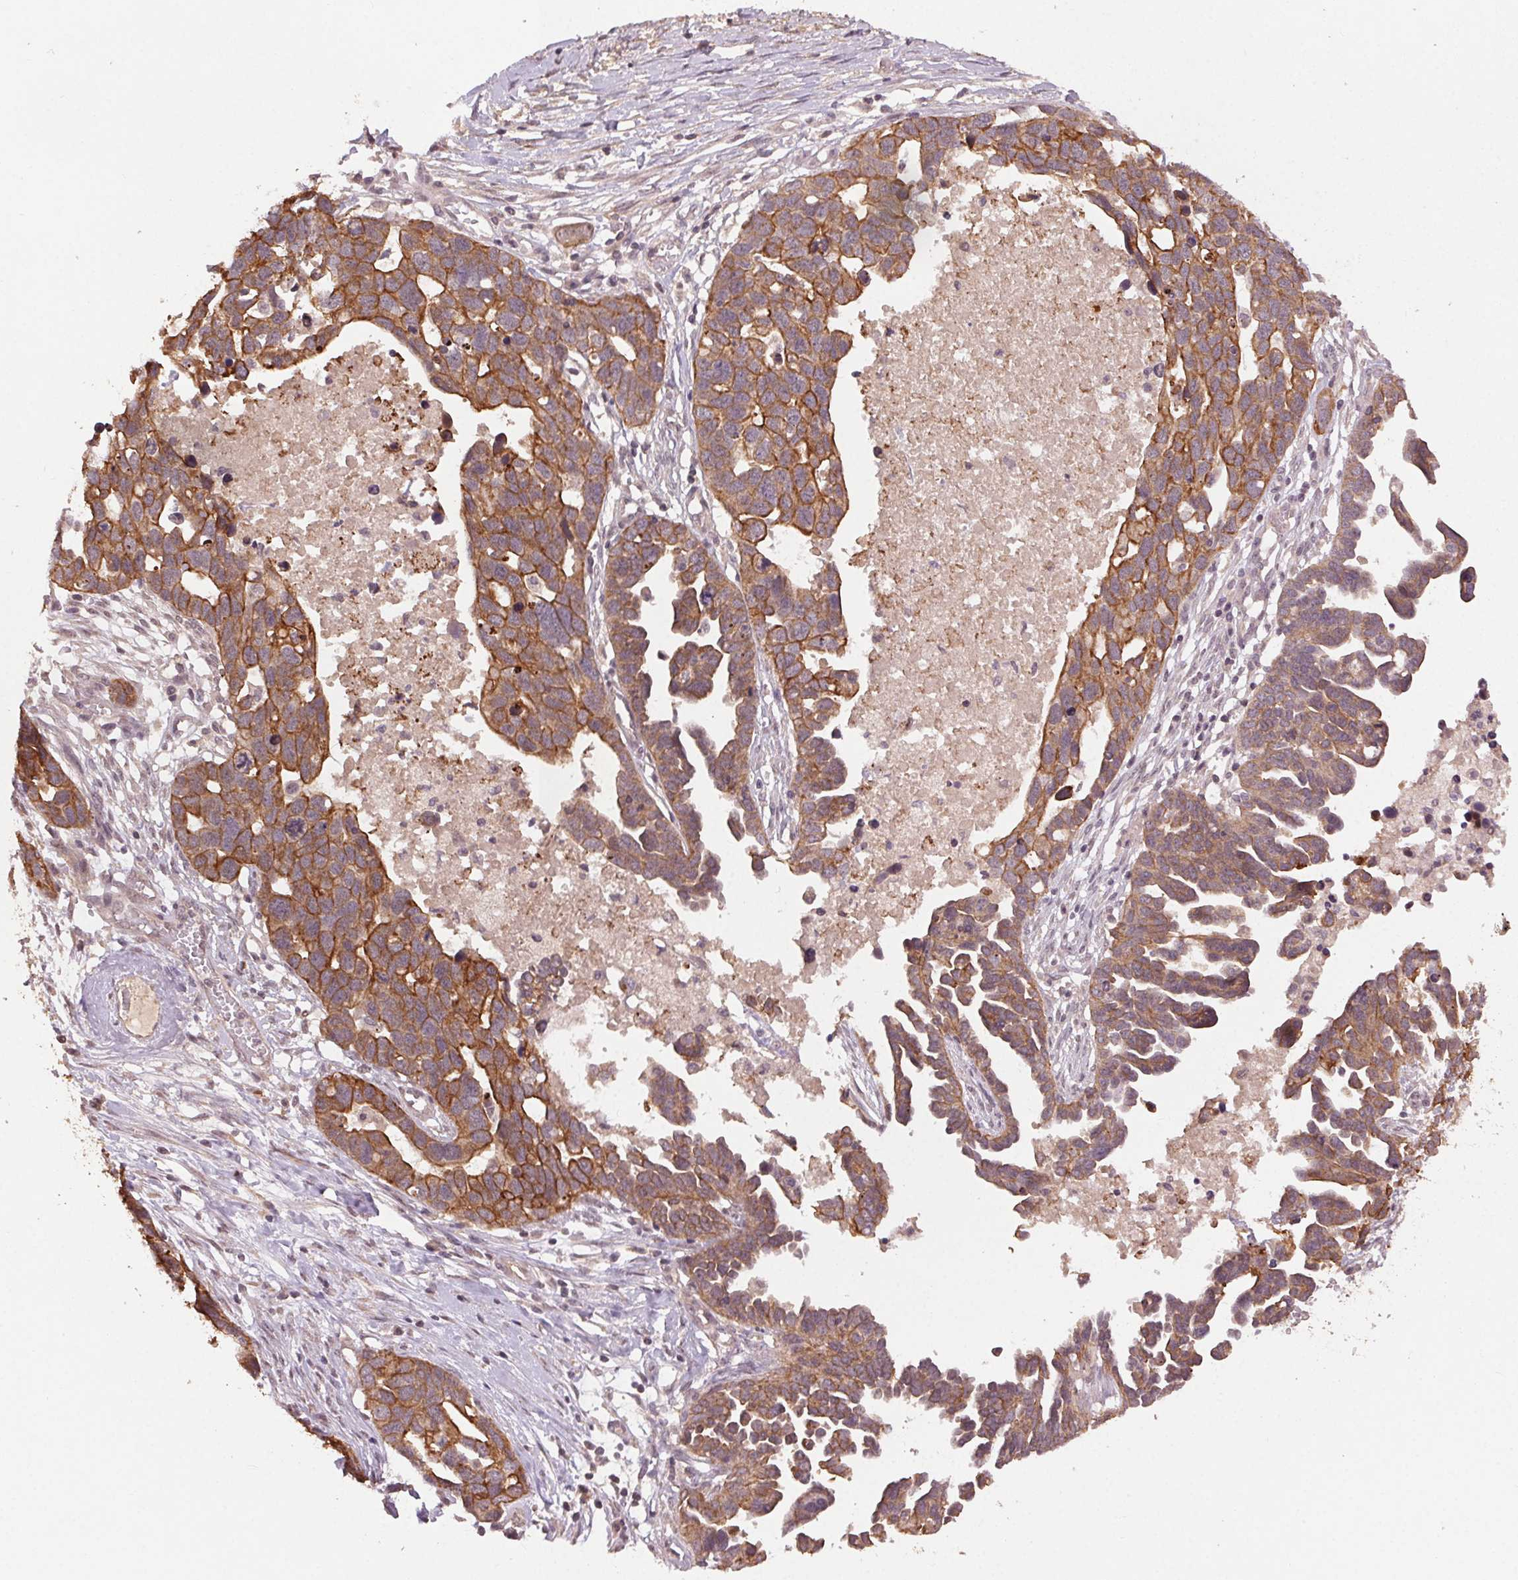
{"staining": {"intensity": "moderate", "quantity": ">75%", "location": "cytoplasmic/membranous"}, "tissue": "ovarian cancer", "cell_type": "Tumor cells", "image_type": "cancer", "snomed": [{"axis": "morphology", "description": "Cystadenocarcinoma, serous, NOS"}, {"axis": "topography", "description": "Ovary"}], "caption": "Protein analysis of ovarian cancer (serous cystadenocarcinoma) tissue demonstrates moderate cytoplasmic/membranous staining in approximately >75% of tumor cells.", "gene": "SMLR1", "patient": {"sex": "female", "age": 54}}